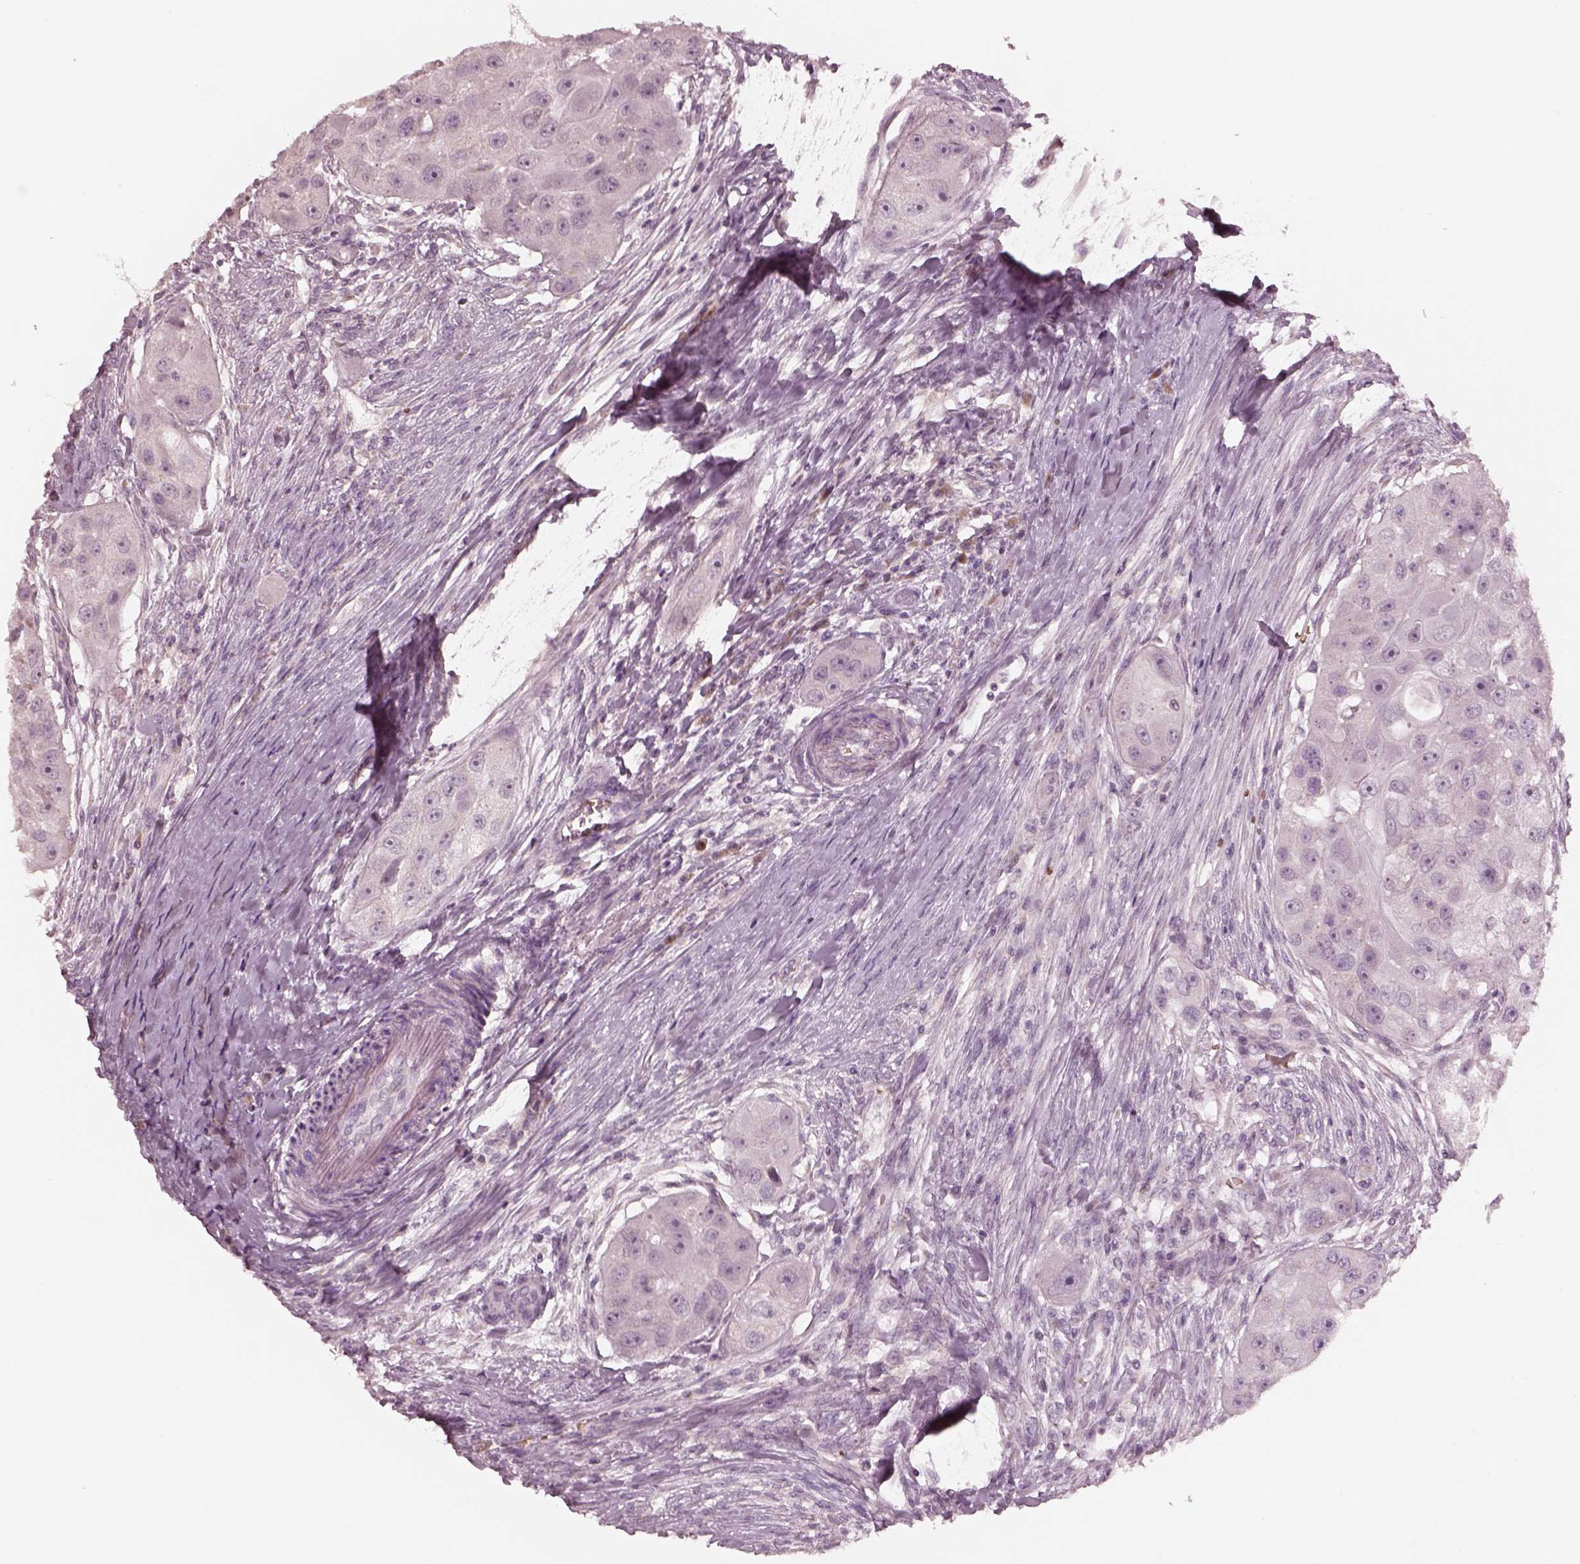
{"staining": {"intensity": "negative", "quantity": "none", "location": "none"}, "tissue": "head and neck cancer", "cell_type": "Tumor cells", "image_type": "cancer", "snomed": [{"axis": "morphology", "description": "Squamous cell carcinoma, NOS"}, {"axis": "topography", "description": "Head-Neck"}], "caption": "An image of head and neck cancer (squamous cell carcinoma) stained for a protein displays no brown staining in tumor cells. (Stains: DAB immunohistochemistry with hematoxylin counter stain, Microscopy: brightfield microscopy at high magnification).", "gene": "ANKLE1", "patient": {"sex": "male", "age": 51}}